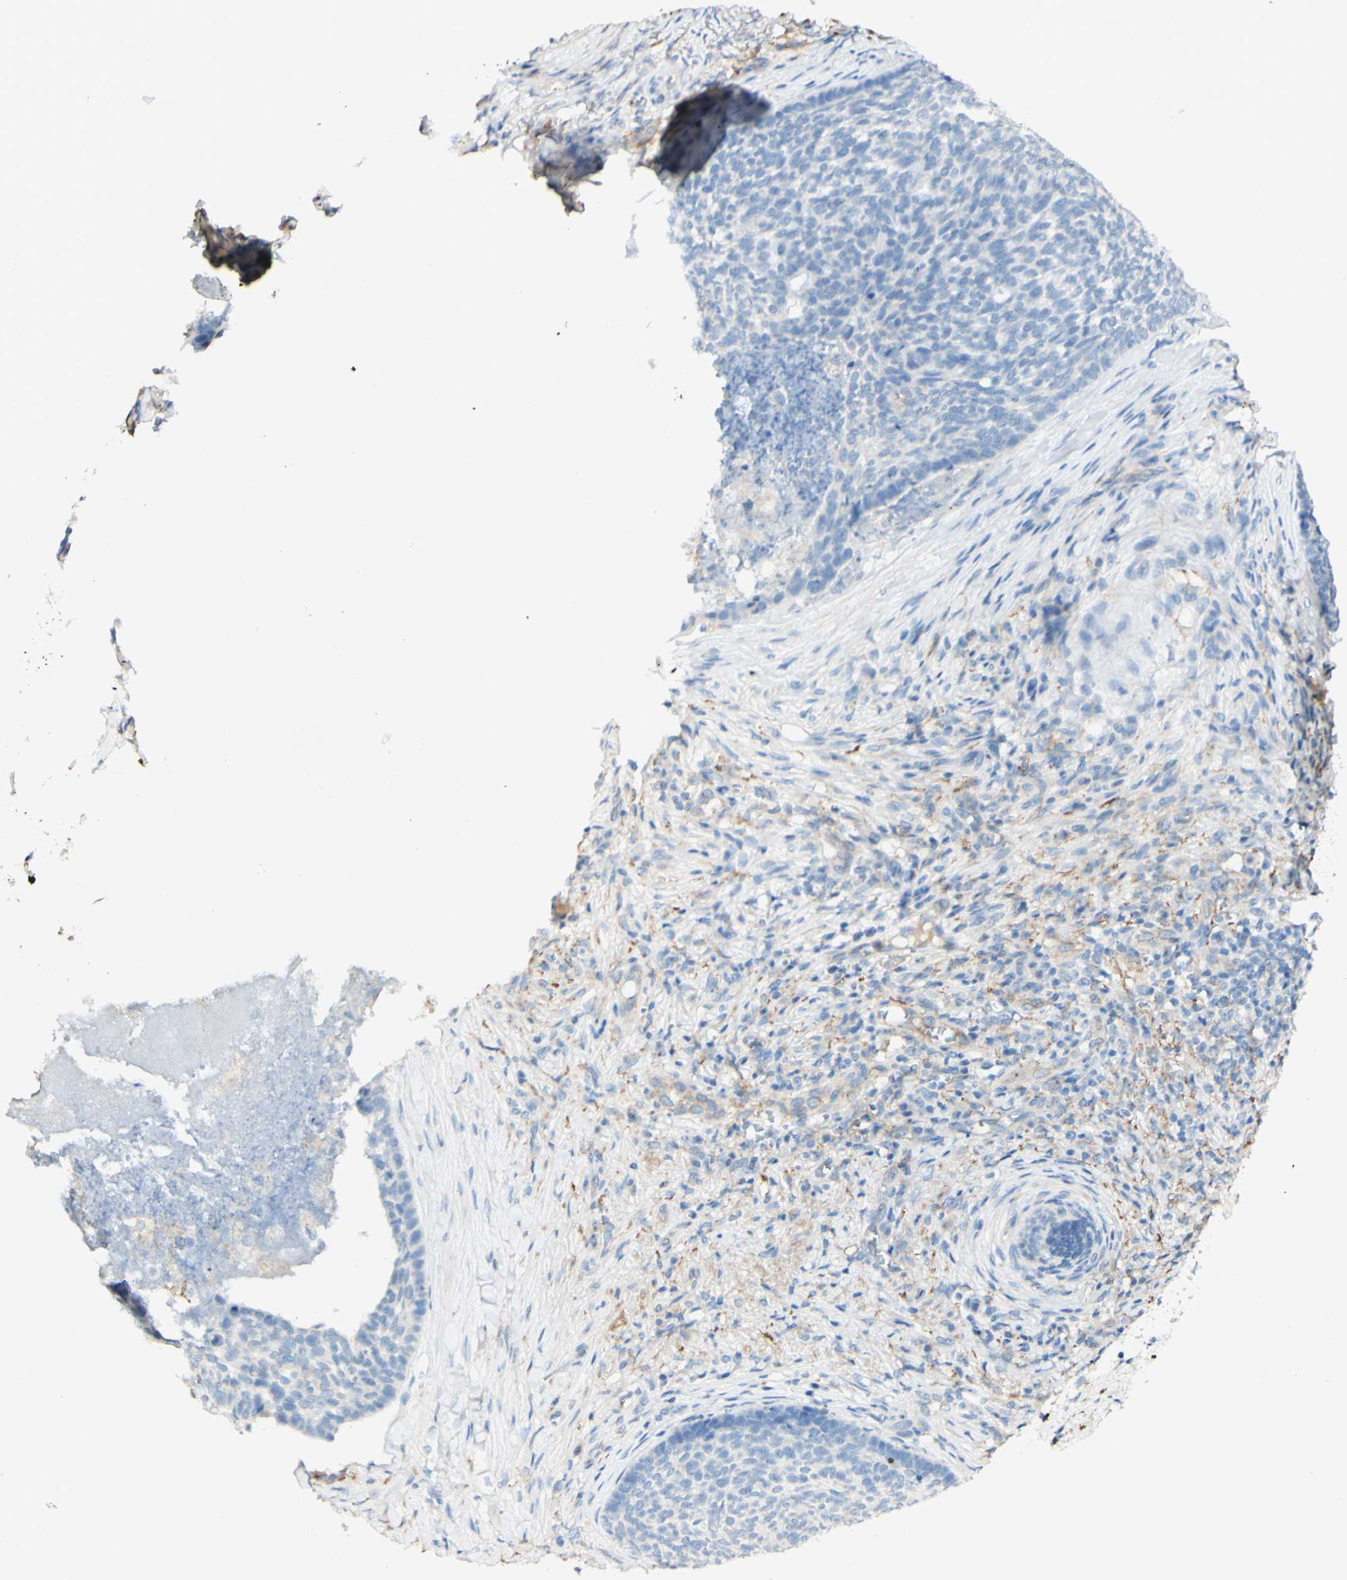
{"staining": {"intensity": "negative", "quantity": "none", "location": "none"}, "tissue": "skin cancer", "cell_type": "Tumor cells", "image_type": "cancer", "snomed": [{"axis": "morphology", "description": "Basal cell carcinoma"}, {"axis": "topography", "description": "Skin"}], "caption": "This is an IHC histopathology image of human skin cancer. There is no expression in tumor cells.", "gene": "FCGRT", "patient": {"sex": "male", "age": 84}}